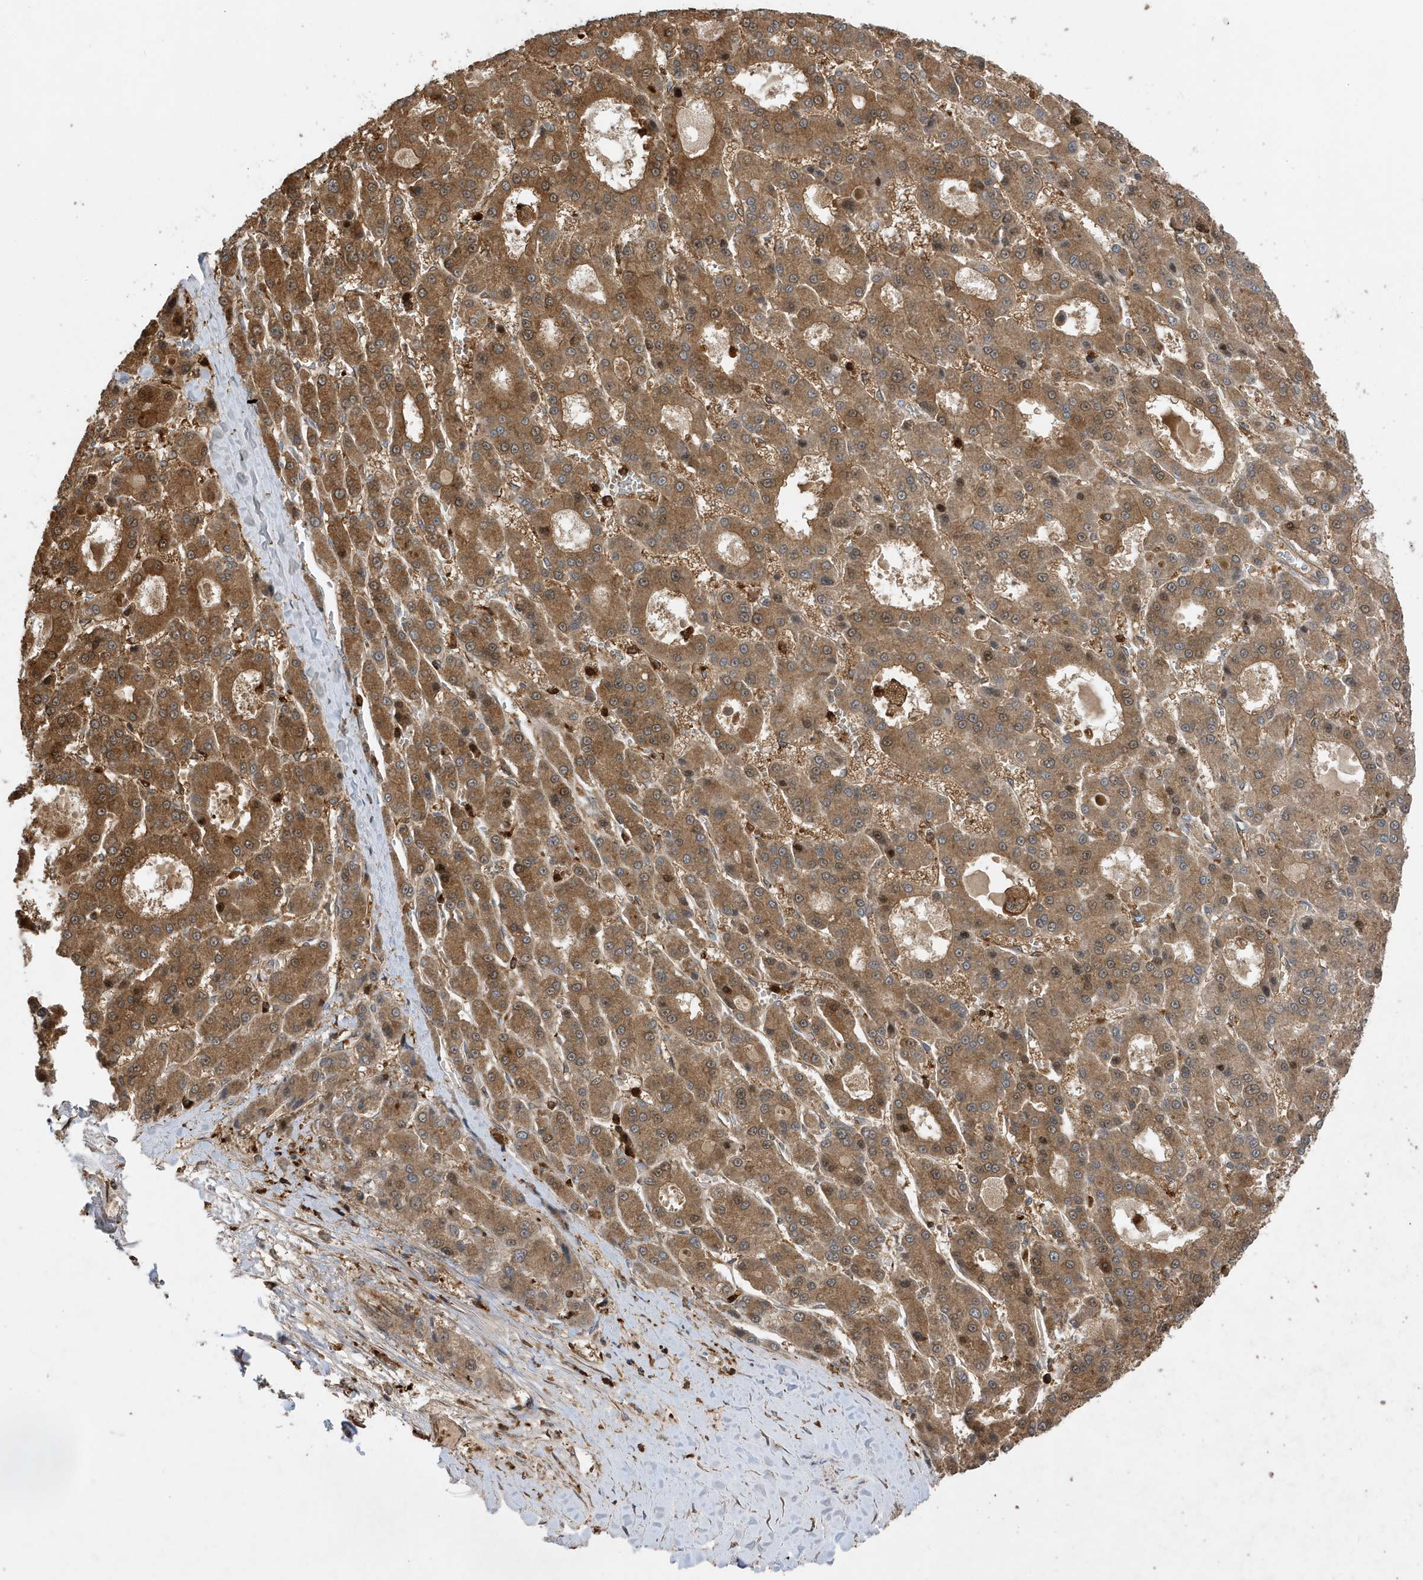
{"staining": {"intensity": "moderate", "quantity": ">75%", "location": "cytoplasmic/membranous,nuclear"}, "tissue": "liver cancer", "cell_type": "Tumor cells", "image_type": "cancer", "snomed": [{"axis": "morphology", "description": "Carcinoma, Hepatocellular, NOS"}, {"axis": "topography", "description": "Liver"}], "caption": "Immunohistochemical staining of liver hepatocellular carcinoma exhibits medium levels of moderate cytoplasmic/membranous and nuclear protein staining in approximately >75% of tumor cells.", "gene": "LAPTM4A", "patient": {"sex": "male", "age": 70}}